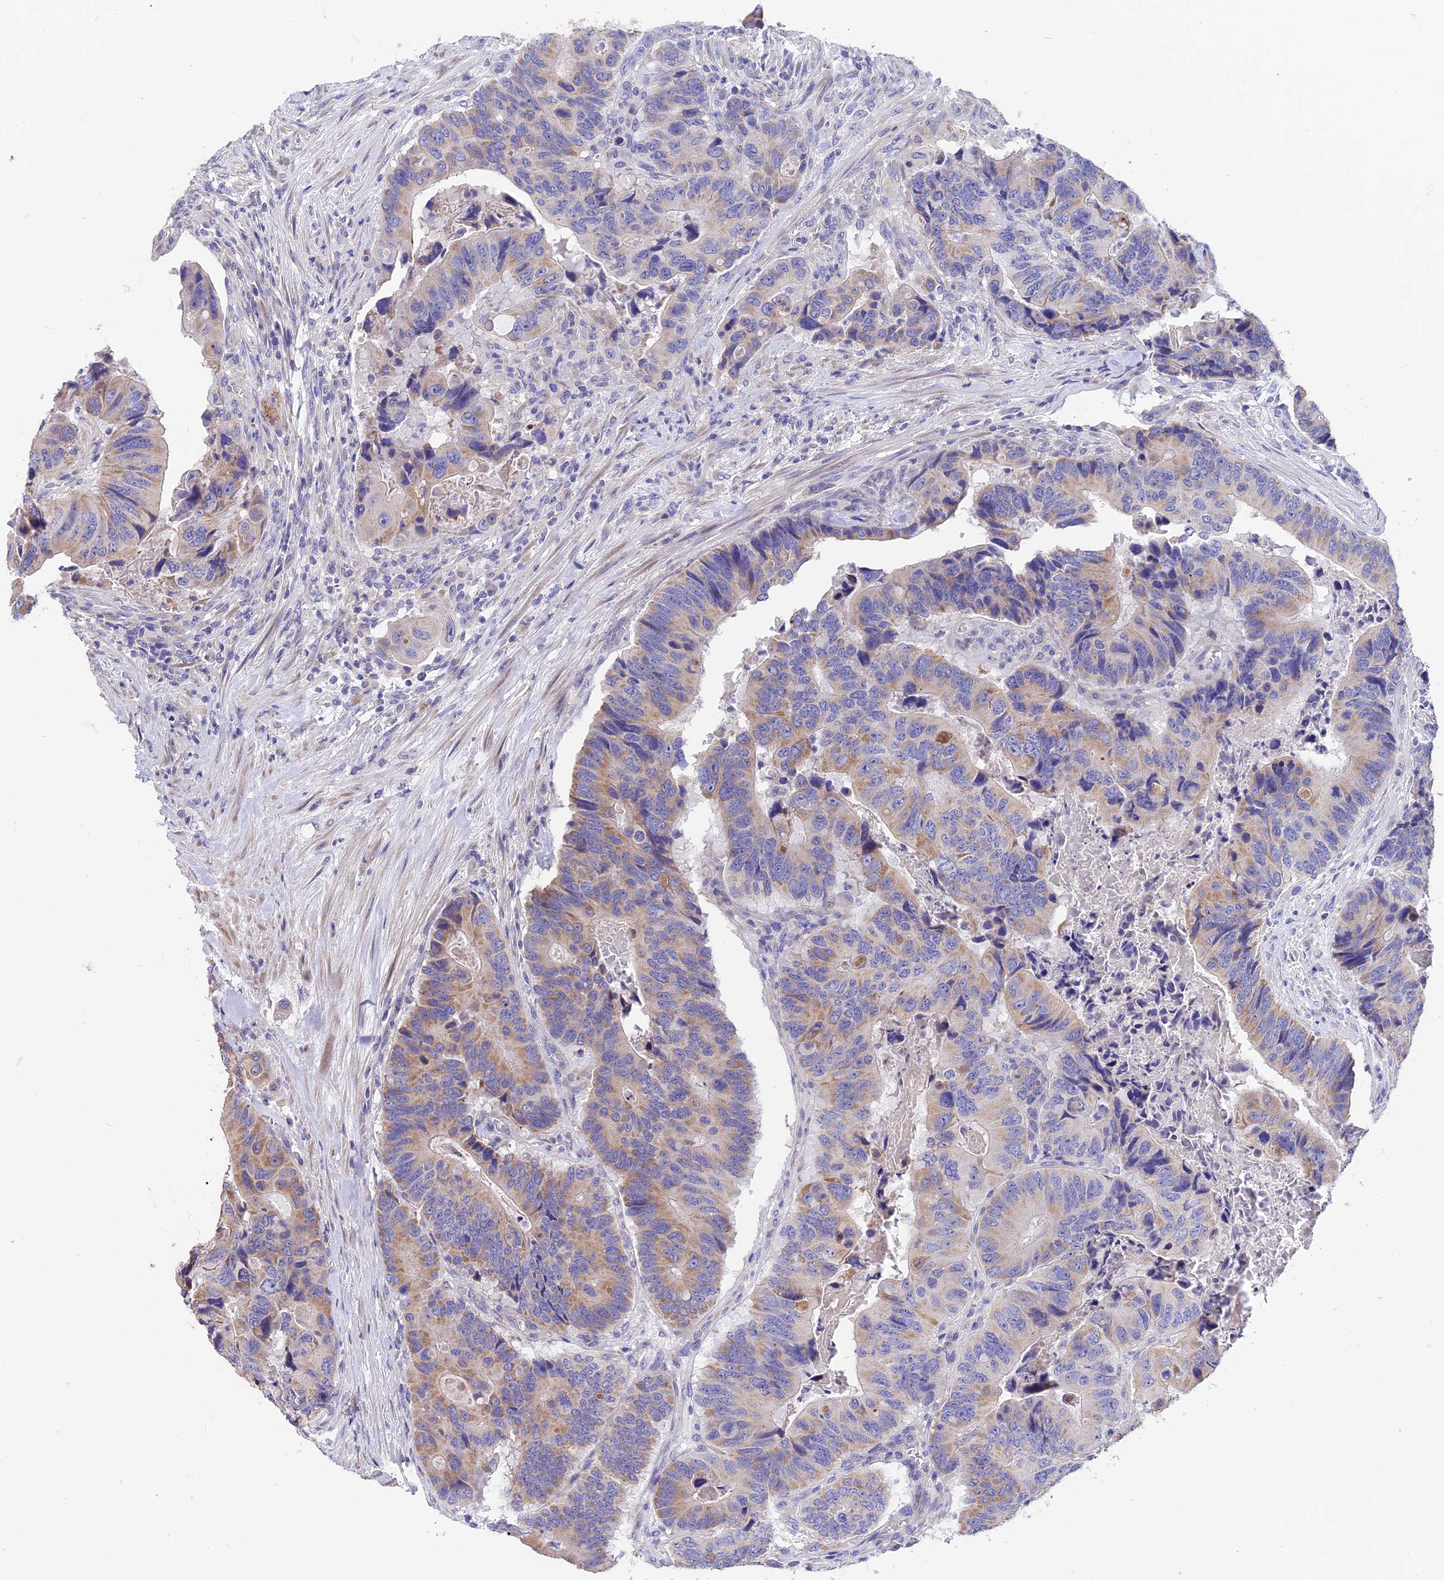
{"staining": {"intensity": "moderate", "quantity": "<25%", "location": "cytoplasmic/membranous"}, "tissue": "colorectal cancer", "cell_type": "Tumor cells", "image_type": "cancer", "snomed": [{"axis": "morphology", "description": "Adenocarcinoma, NOS"}, {"axis": "topography", "description": "Colon"}], "caption": "This micrograph demonstrates IHC staining of human adenocarcinoma (colorectal), with low moderate cytoplasmic/membranous staining in approximately <25% of tumor cells.", "gene": "CYP2U1", "patient": {"sex": "male", "age": 84}}